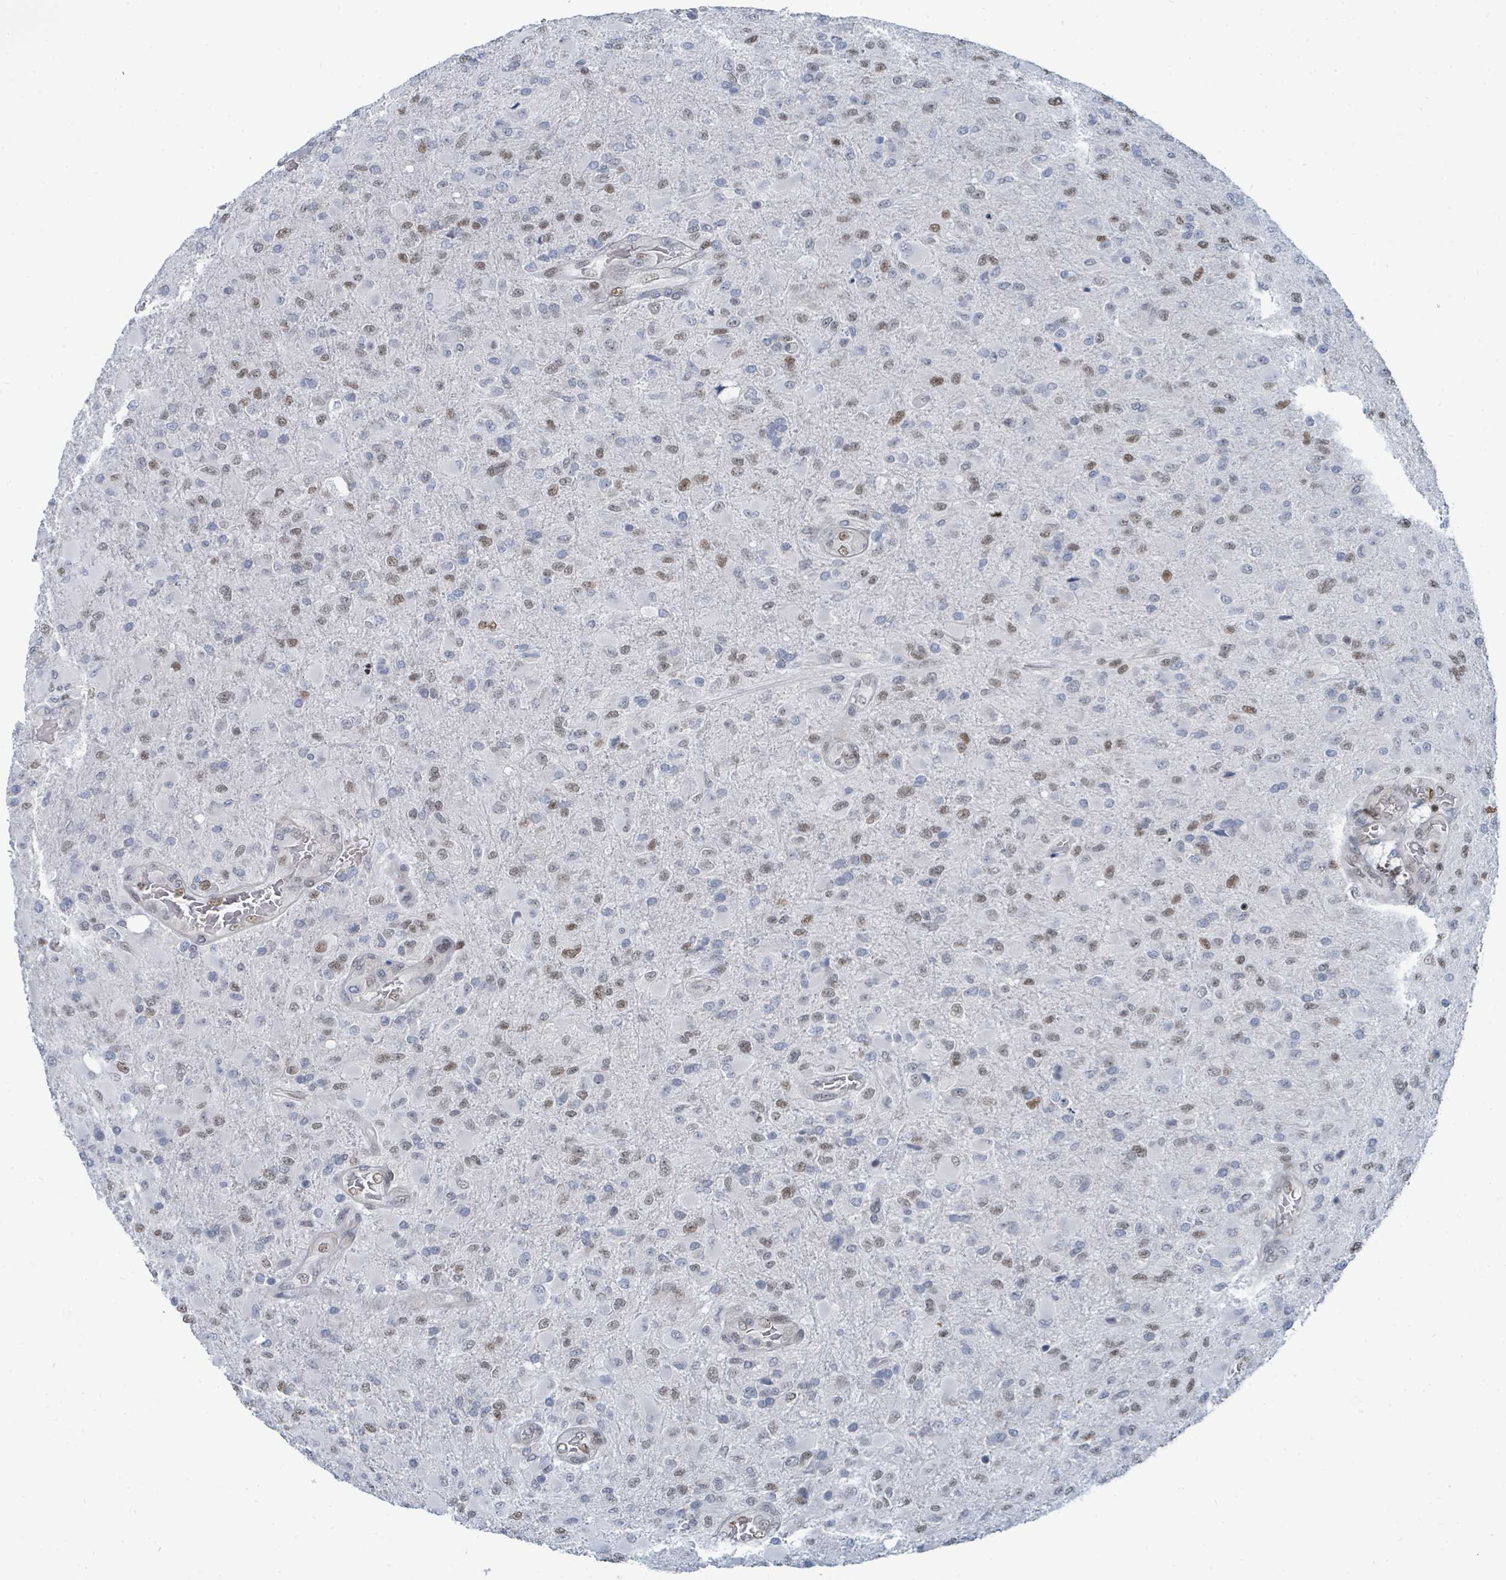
{"staining": {"intensity": "moderate", "quantity": "25%-75%", "location": "nuclear"}, "tissue": "glioma", "cell_type": "Tumor cells", "image_type": "cancer", "snomed": [{"axis": "morphology", "description": "Glioma, malignant, Low grade"}, {"axis": "topography", "description": "Brain"}], "caption": "Human low-grade glioma (malignant) stained for a protein (brown) reveals moderate nuclear positive positivity in approximately 25%-75% of tumor cells.", "gene": "SUMO4", "patient": {"sex": "male", "age": 65}}